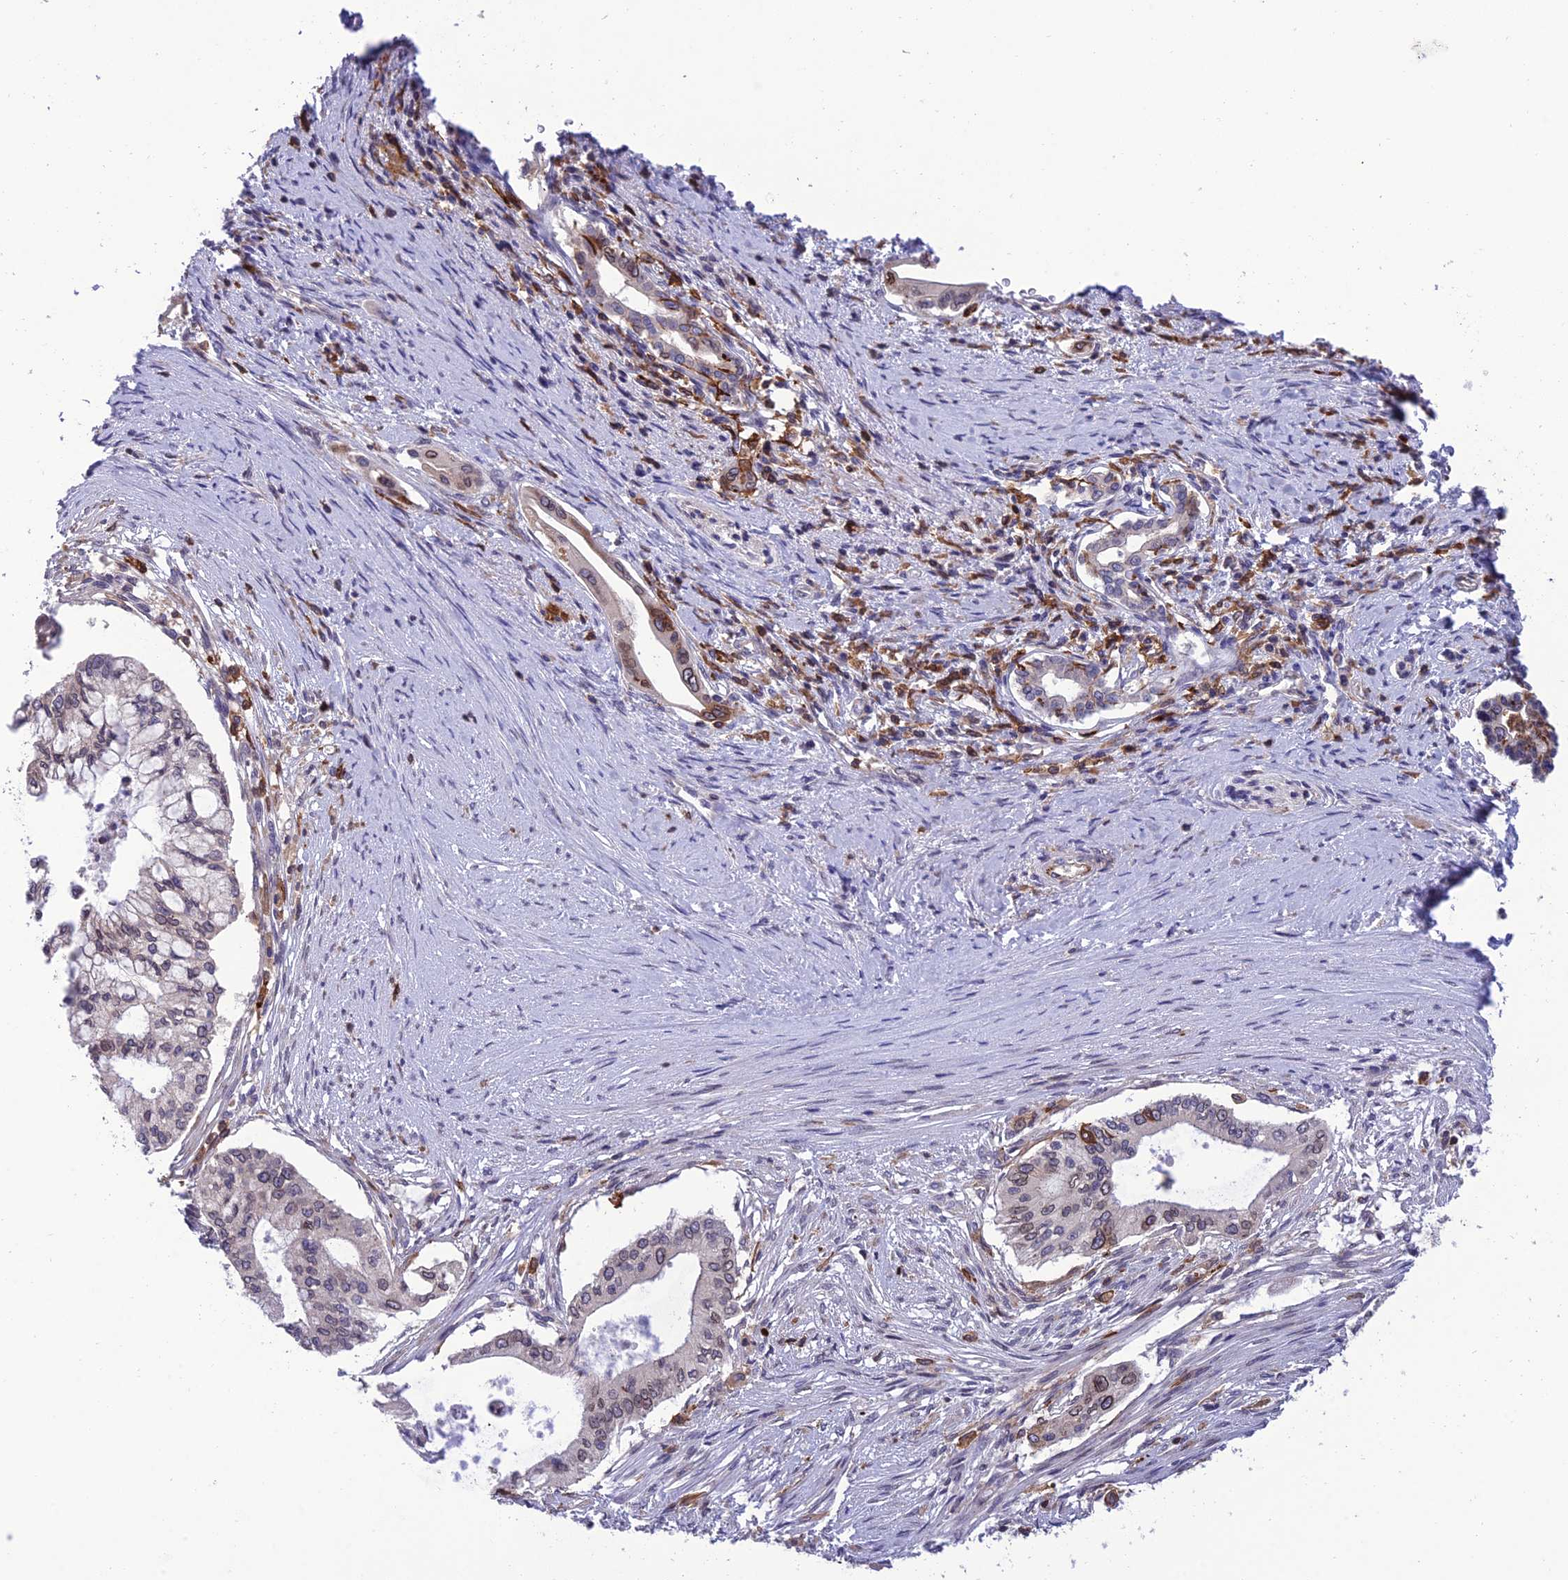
{"staining": {"intensity": "weak", "quantity": "<25%", "location": "cytoplasmic/membranous,nuclear"}, "tissue": "pancreatic cancer", "cell_type": "Tumor cells", "image_type": "cancer", "snomed": [{"axis": "morphology", "description": "Adenocarcinoma, NOS"}, {"axis": "topography", "description": "Pancreas"}], "caption": "Micrograph shows no protein expression in tumor cells of pancreatic cancer tissue. (IHC, brightfield microscopy, high magnification).", "gene": "FAM76A", "patient": {"sex": "male", "age": 46}}